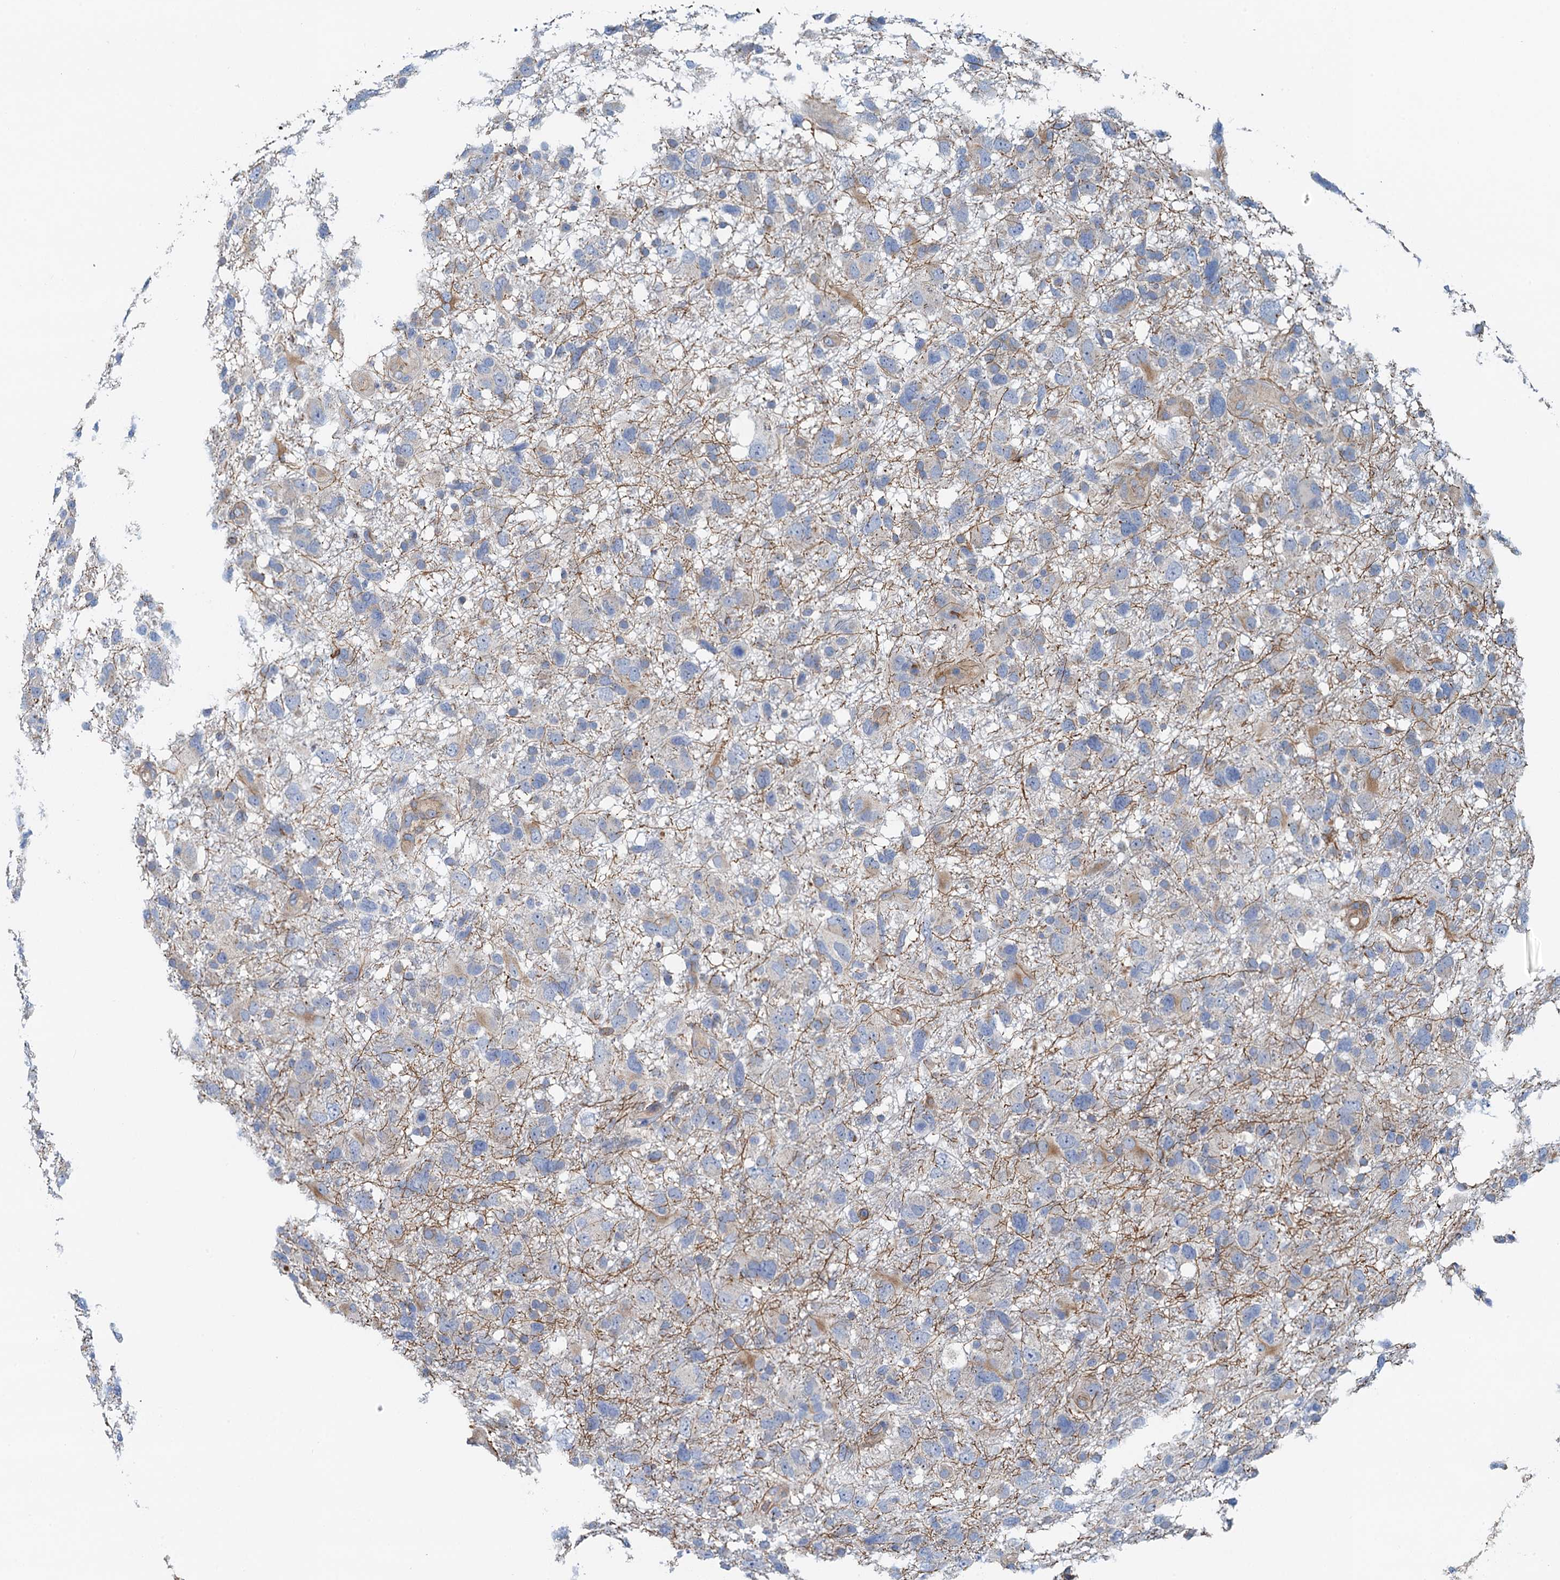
{"staining": {"intensity": "negative", "quantity": "none", "location": "none"}, "tissue": "glioma", "cell_type": "Tumor cells", "image_type": "cancer", "snomed": [{"axis": "morphology", "description": "Glioma, malignant, High grade"}, {"axis": "topography", "description": "Brain"}], "caption": "IHC of human malignant glioma (high-grade) demonstrates no staining in tumor cells. The staining was performed using DAB (3,3'-diaminobenzidine) to visualize the protein expression in brown, while the nuclei were stained in blue with hematoxylin (Magnification: 20x).", "gene": "ROGDI", "patient": {"sex": "male", "age": 61}}